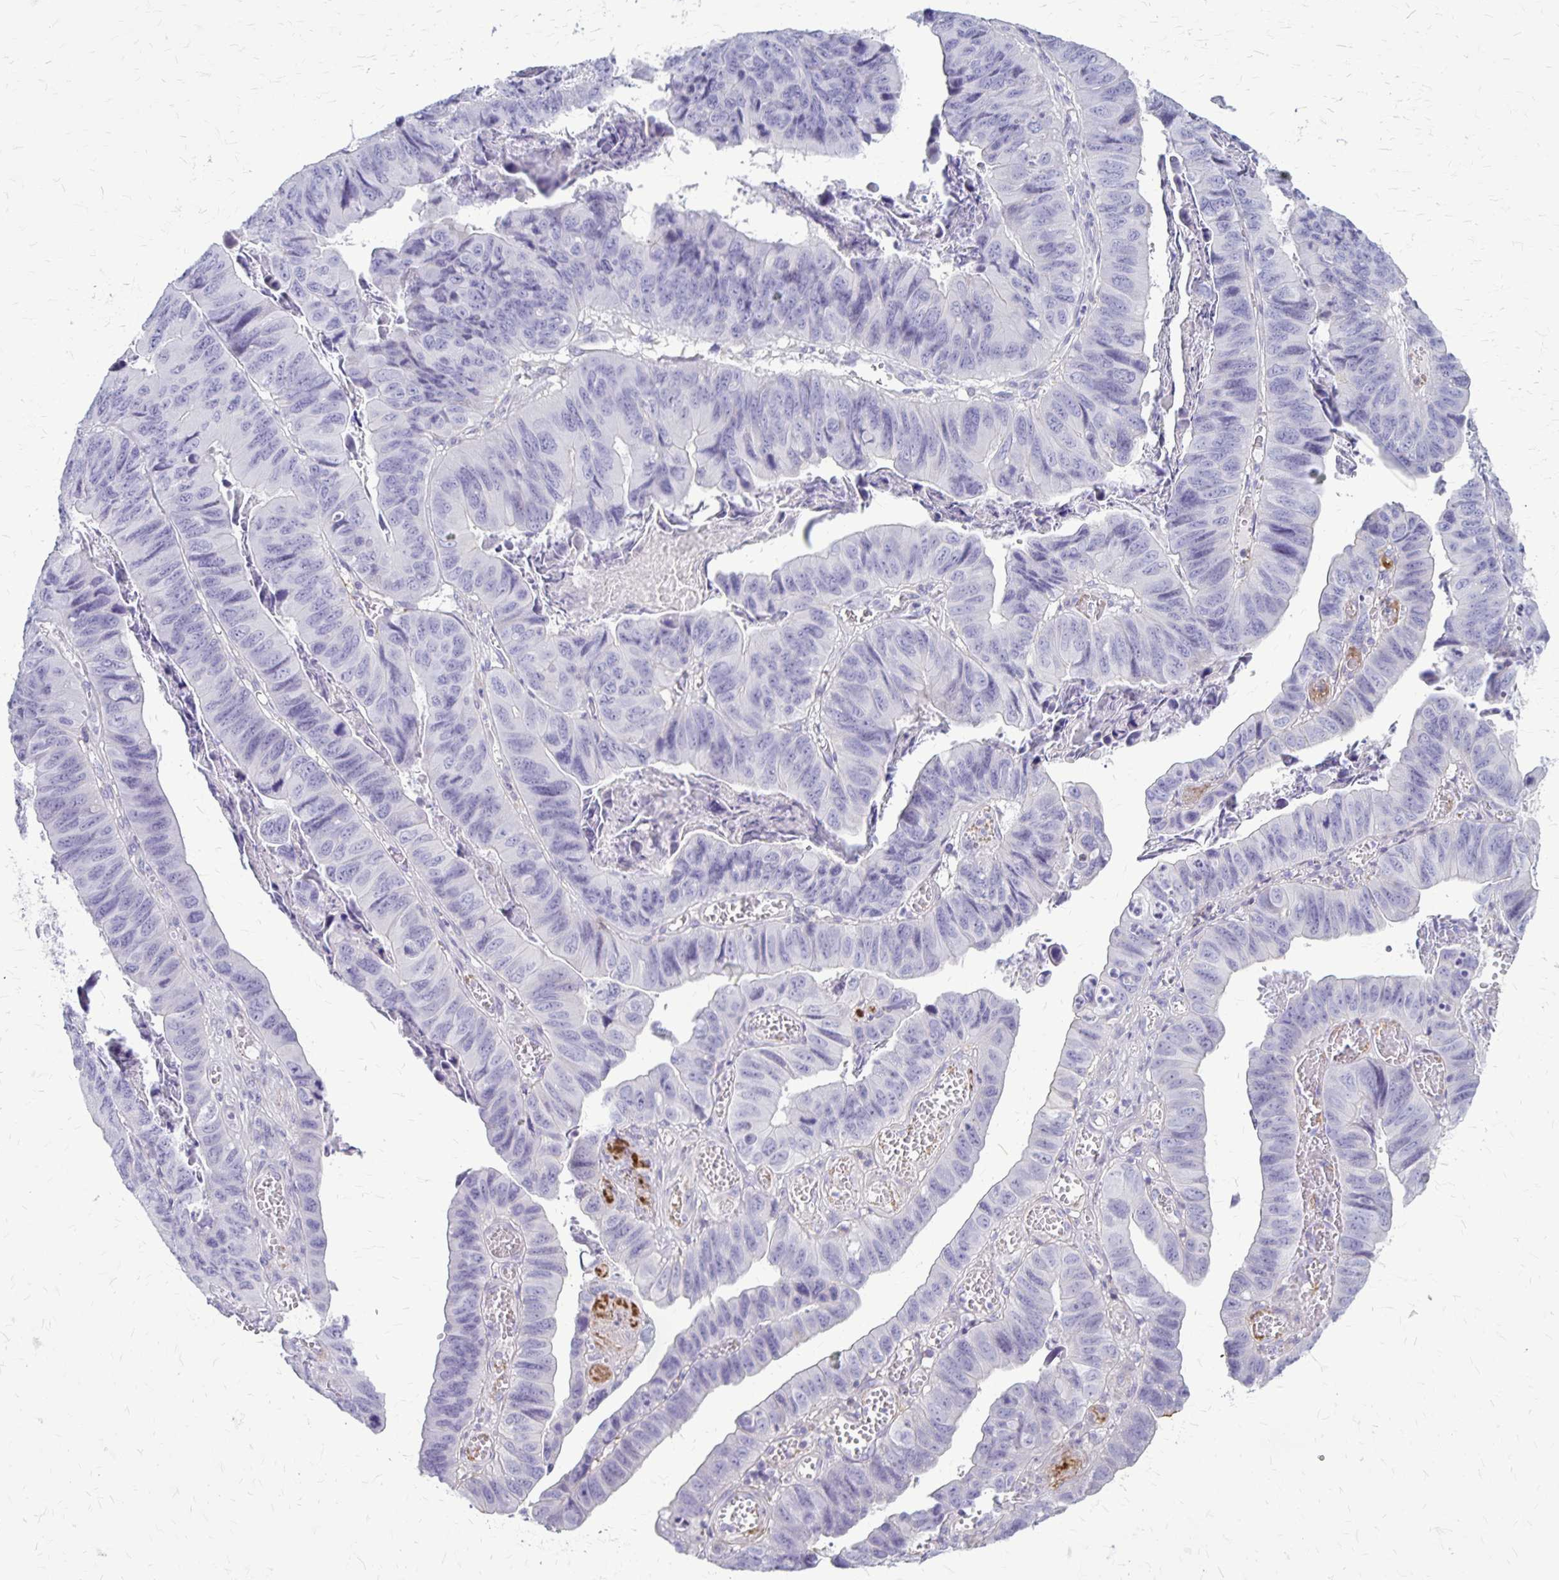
{"staining": {"intensity": "negative", "quantity": "none", "location": "none"}, "tissue": "stomach cancer", "cell_type": "Tumor cells", "image_type": "cancer", "snomed": [{"axis": "morphology", "description": "Adenocarcinoma, NOS"}, {"axis": "topography", "description": "Stomach, lower"}], "caption": "Immunohistochemistry (IHC) of human stomach adenocarcinoma displays no positivity in tumor cells.", "gene": "GP9", "patient": {"sex": "male", "age": 77}}